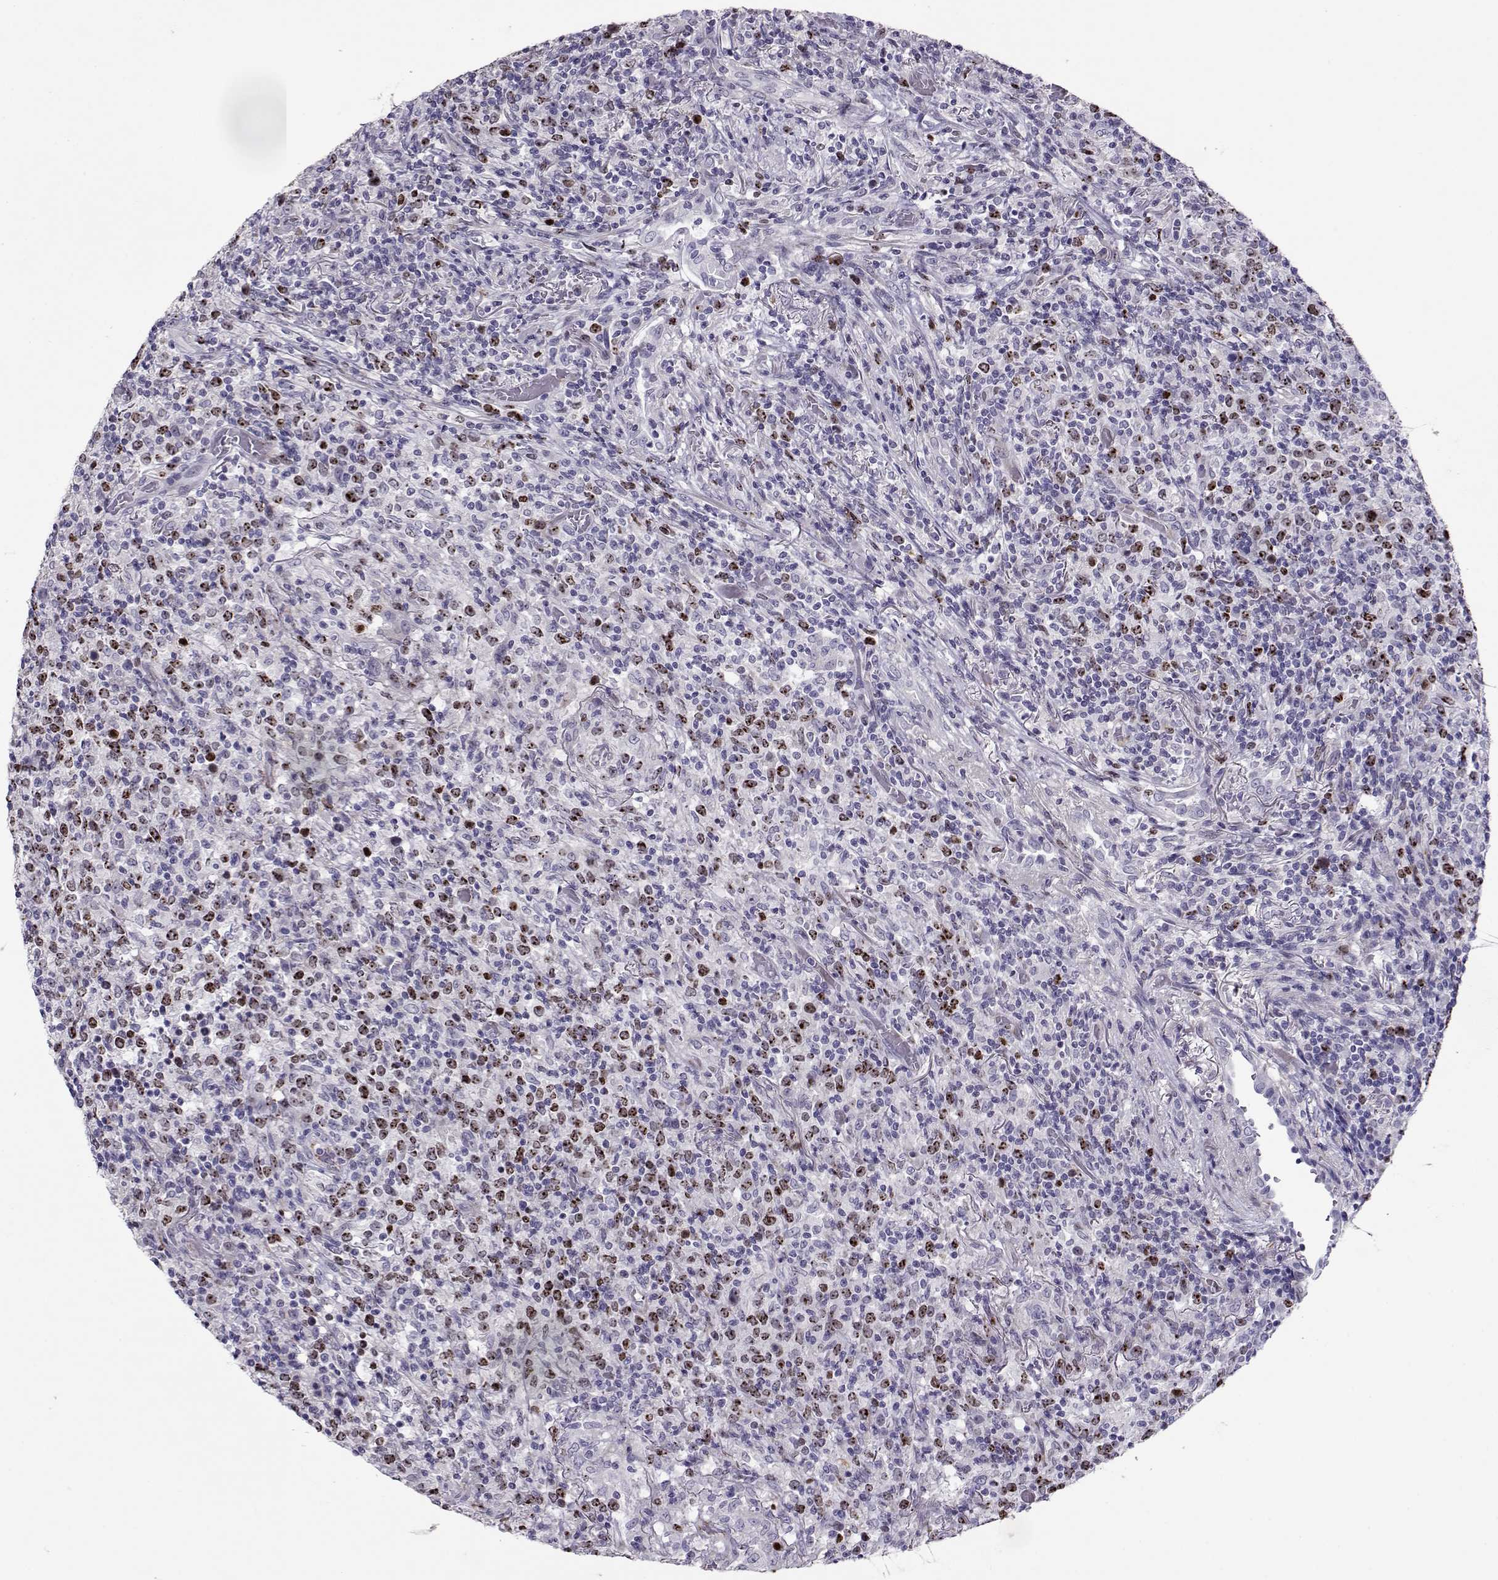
{"staining": {"intensity": "moderate", "quantity": "25%-75%", "location": "nuclear"}, "tissue": "lymphoma", "cell_type": "Tumor cells", "image_type": "cancer", "snomed": [{"axis": "morphology", "description": "Malignant lymphoma, non-Hodgkin's type, High grade"}, {"axis": "topography", "description": "Lung"}], "caption": "High-magnification brightfield microscopy of lymphoma stained with DAB (3,3'-diaminobenzidine) (brown) and counterstained with hematoxylin (blue). tumor cells exhibit moderate nuclear positivity is appreciated in about25%-75% of cells.", "gene": "NPW", "patient": {"sex": "male", "age": 79}}